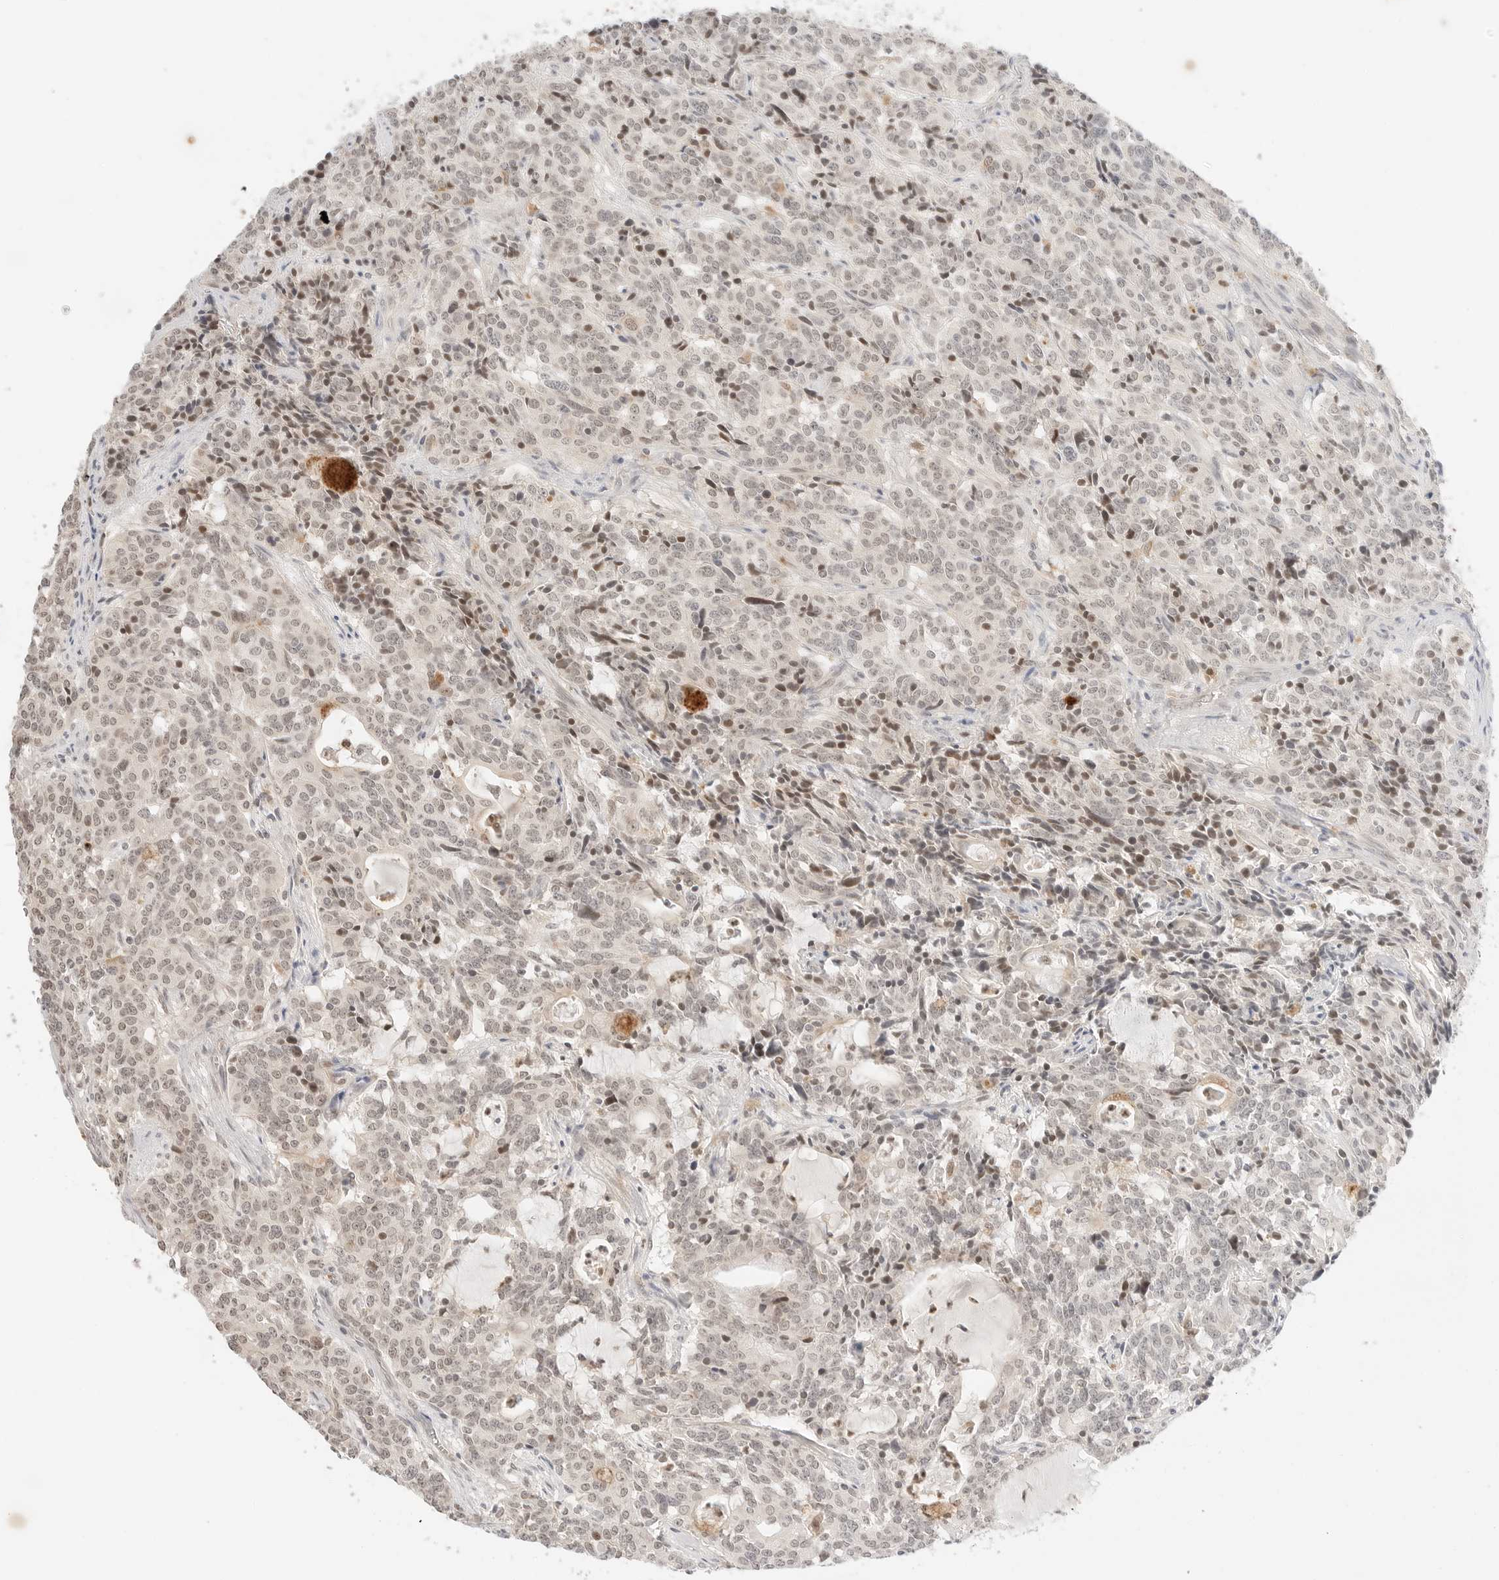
{"staining": {"intensity": "weak", "quantity": "25%-75%", "location": "nuclear"}, "tissue": "carcinoid", "cell_type": "Tumor cells", "image_type": "cancer", "snomed": [{"axis": "morphology", "description": "Carcinoid, malignant, NOS"}, {"axis": "topography", "description": "Lung"}], "caption": "Carcinoid was stained to show a protein in brown. There is low levels of weak nuclear positivity in approximately 25%-75% of tumor cells. The staining was performed using DAB (3,3'-diaminobenzidine) to visualize the protein expression in brown, while the nuclei were stained in blue with hematoxylin (Magnification: 20x).", "gene": "RPS6KL1", "patient": {"sex": "female", "age": 46}}